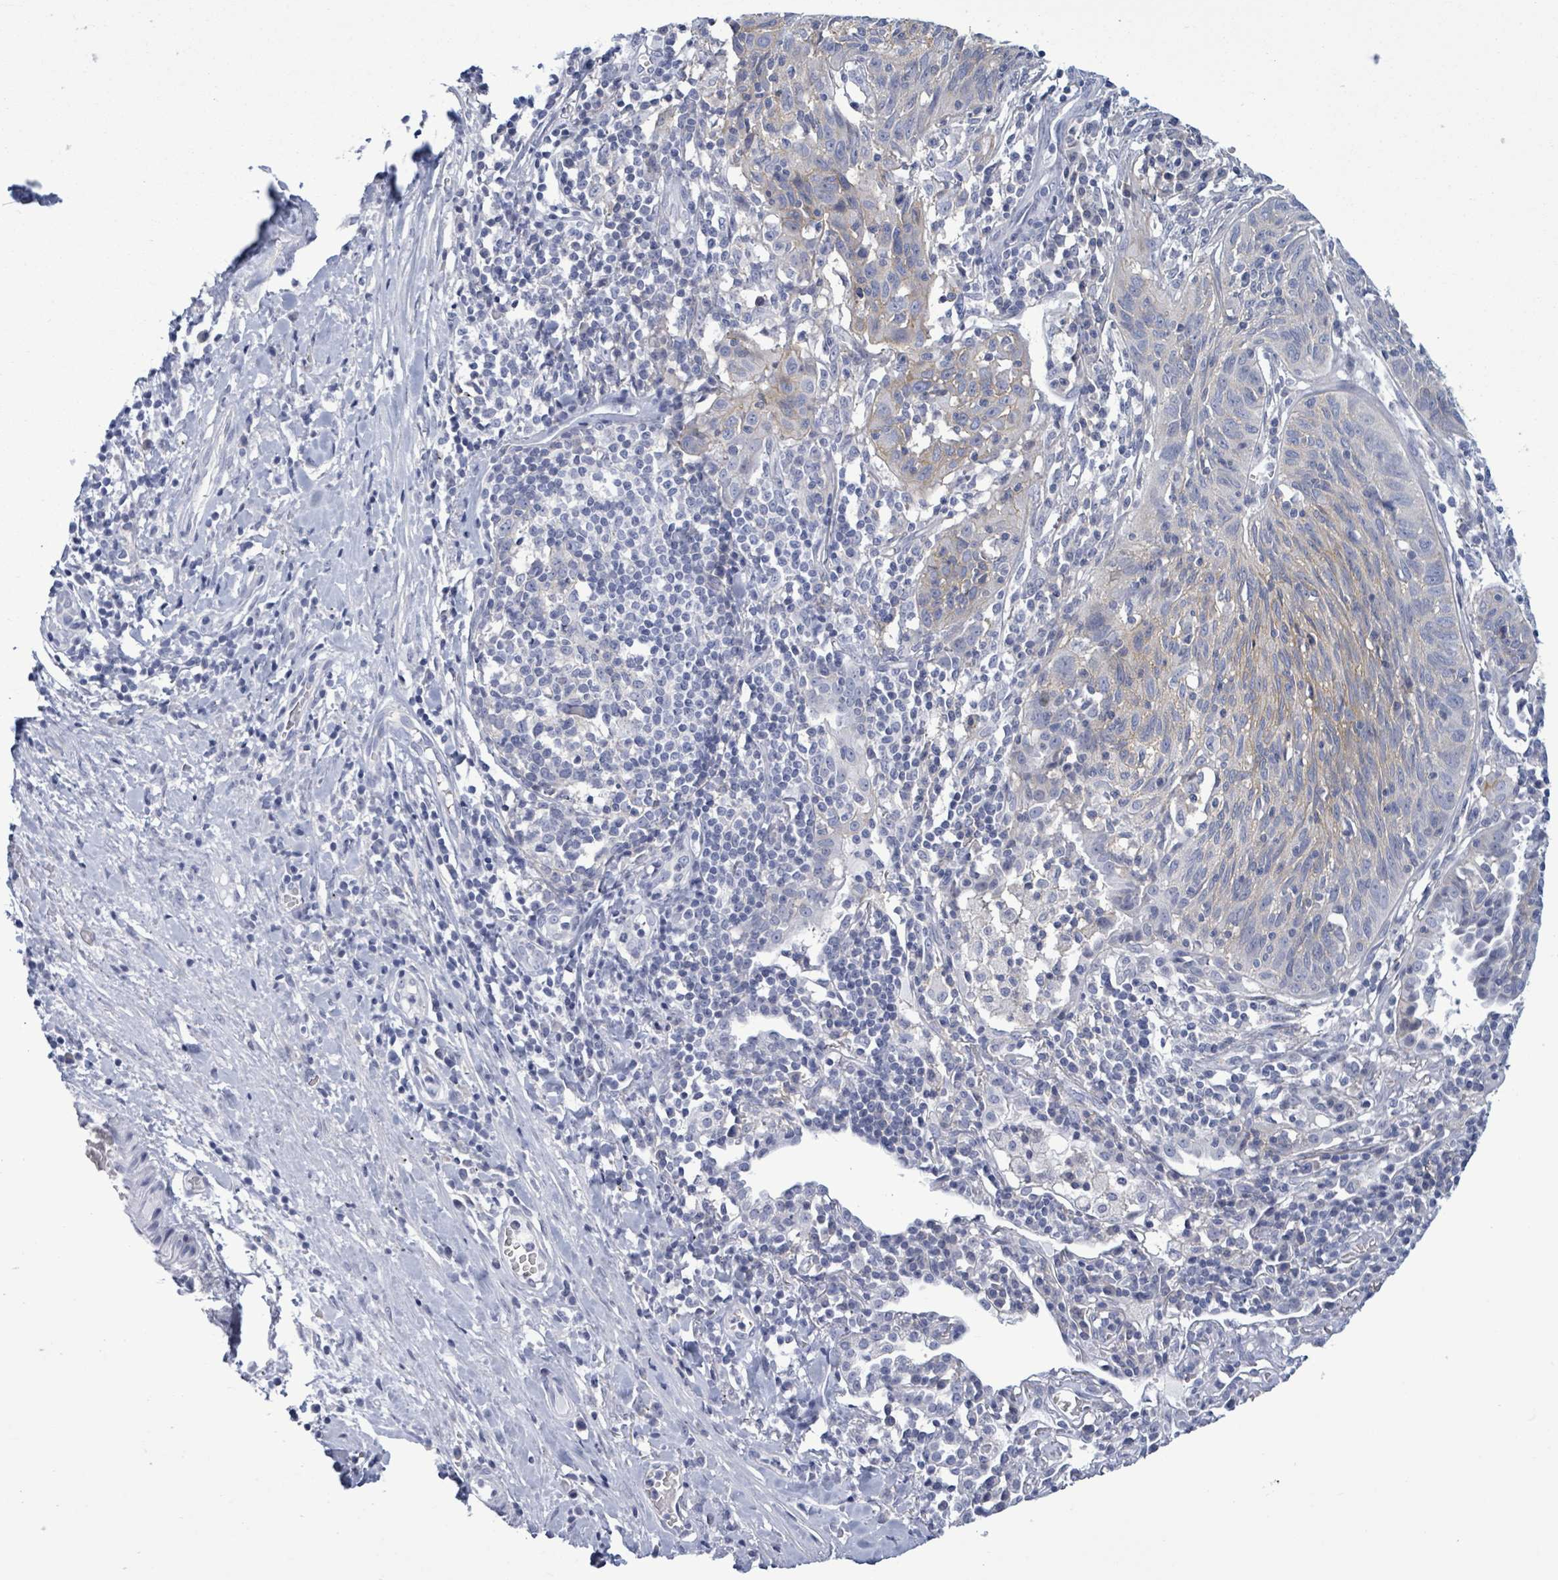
{"staining": {"intensity": "moderate", "quantity": "<25%", "location": "cytoplasmic/membranous"}, "tissue": "lung cancer", "cell_type": "Tumor cells", "image_type": "cancer", "snomed": [{"axis": "morphology", "description": "Squamous cell carcinoma, NOS"}, {"axis": "topography", "description": "Lung"}], "caption": "Immunohistochemical staining of lung squamous cell carcinoma demonstrates low levels of moderate cytoplasmic/membranous positivity in approximately <25% of tumor cells.", "gene": "BSG", "patient": {"sex": "female", "age": 66}}